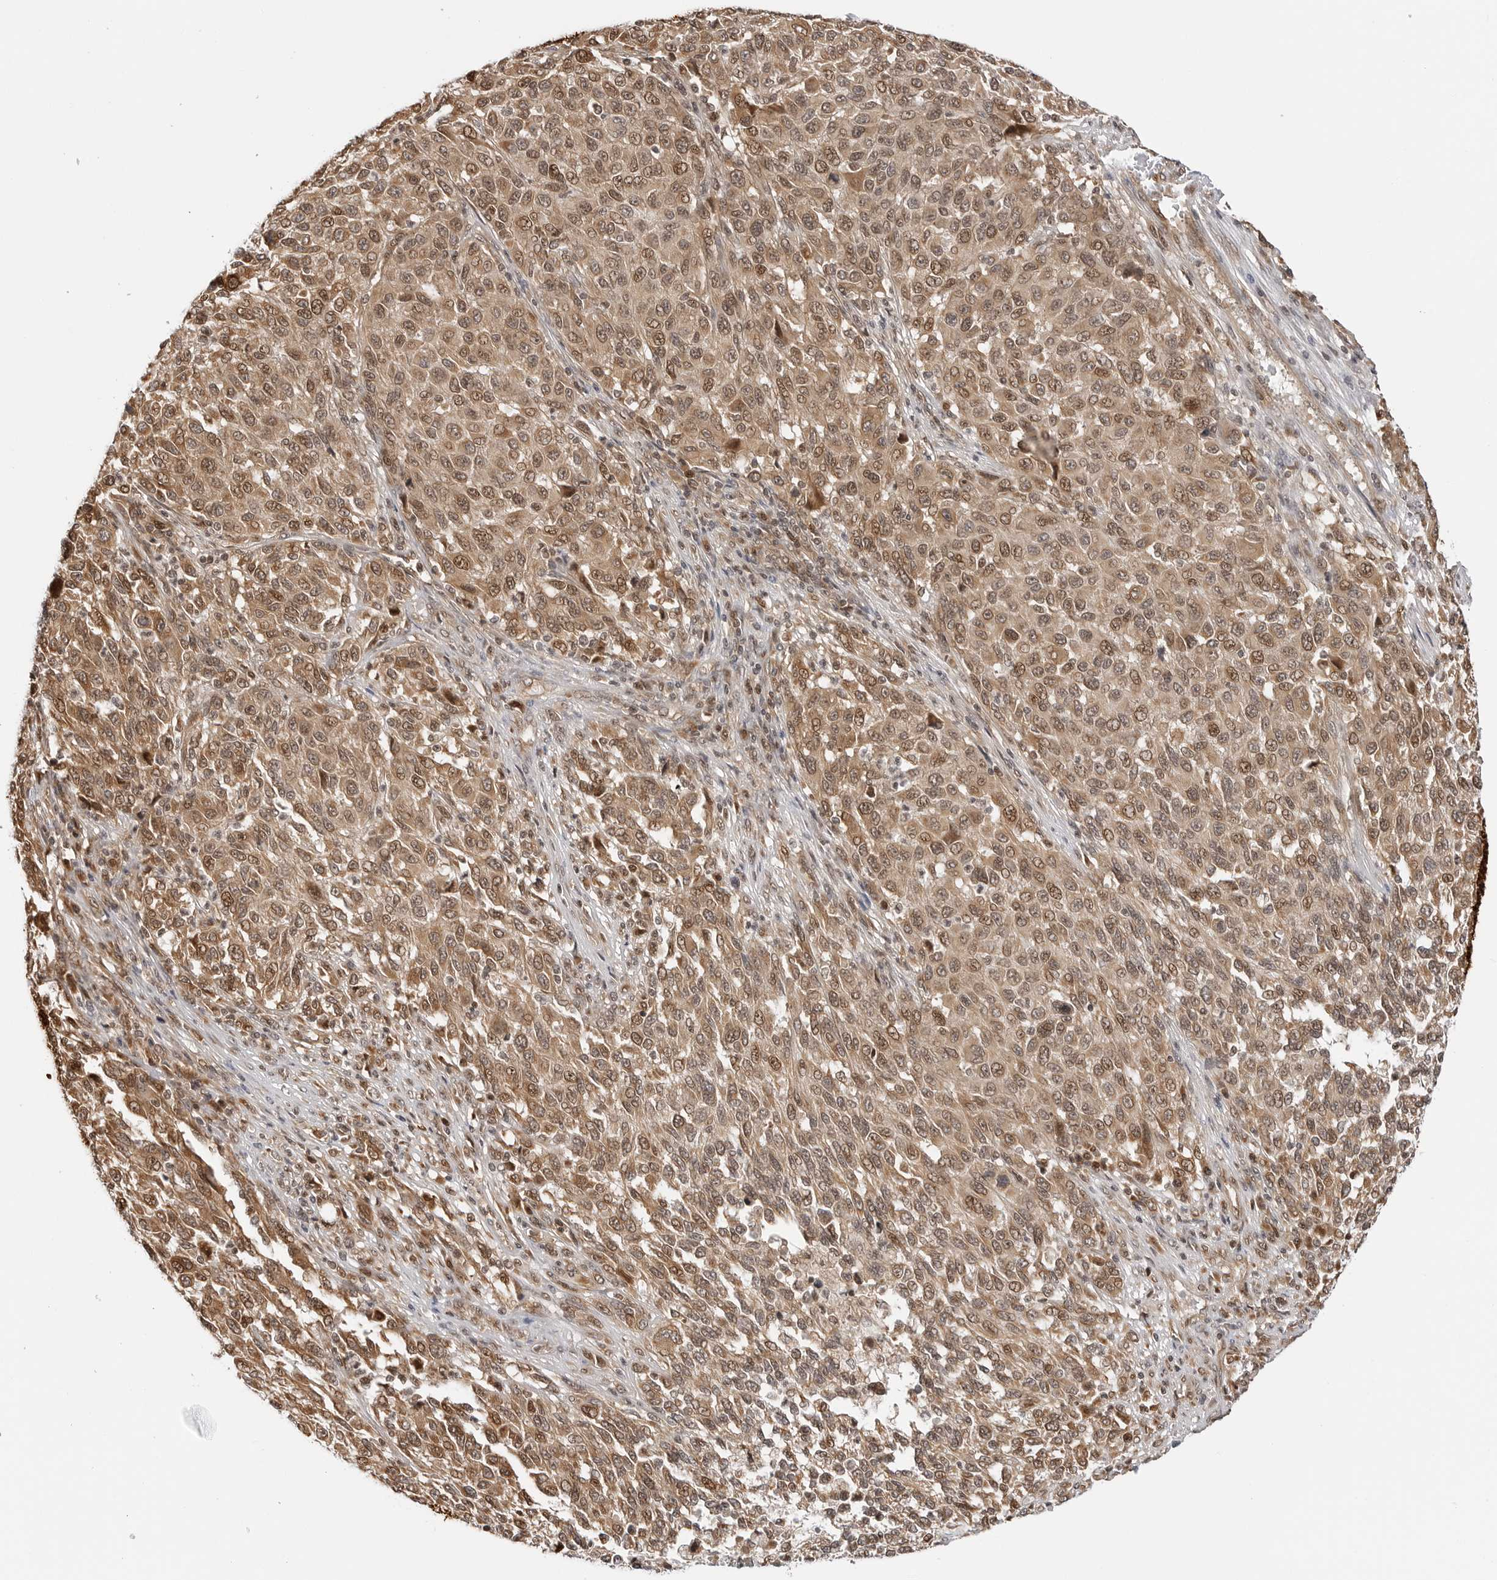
{"staining": {"intensity": "moderate", "quantity": ">75%", "location": "cytoplasmic/membranous,nuclear"}, "tissue": "melanoma", "cell_type": "Tumor cells", "image_type": "cancer", "snomed": [{"axis": "morphology", "description": "Malignant melanoma, Metastatic site"}, {"axis": "topography", "description": "Lymph node"}], "caption": "Moderate cytoplasmic/membranous and nuclear expression for a protein is appreciated in about >75% of tumor cells of melanoma using immunohistochemistry.", "gene": "TIPRL", "patient": {"sex": "male", "age": 61}}